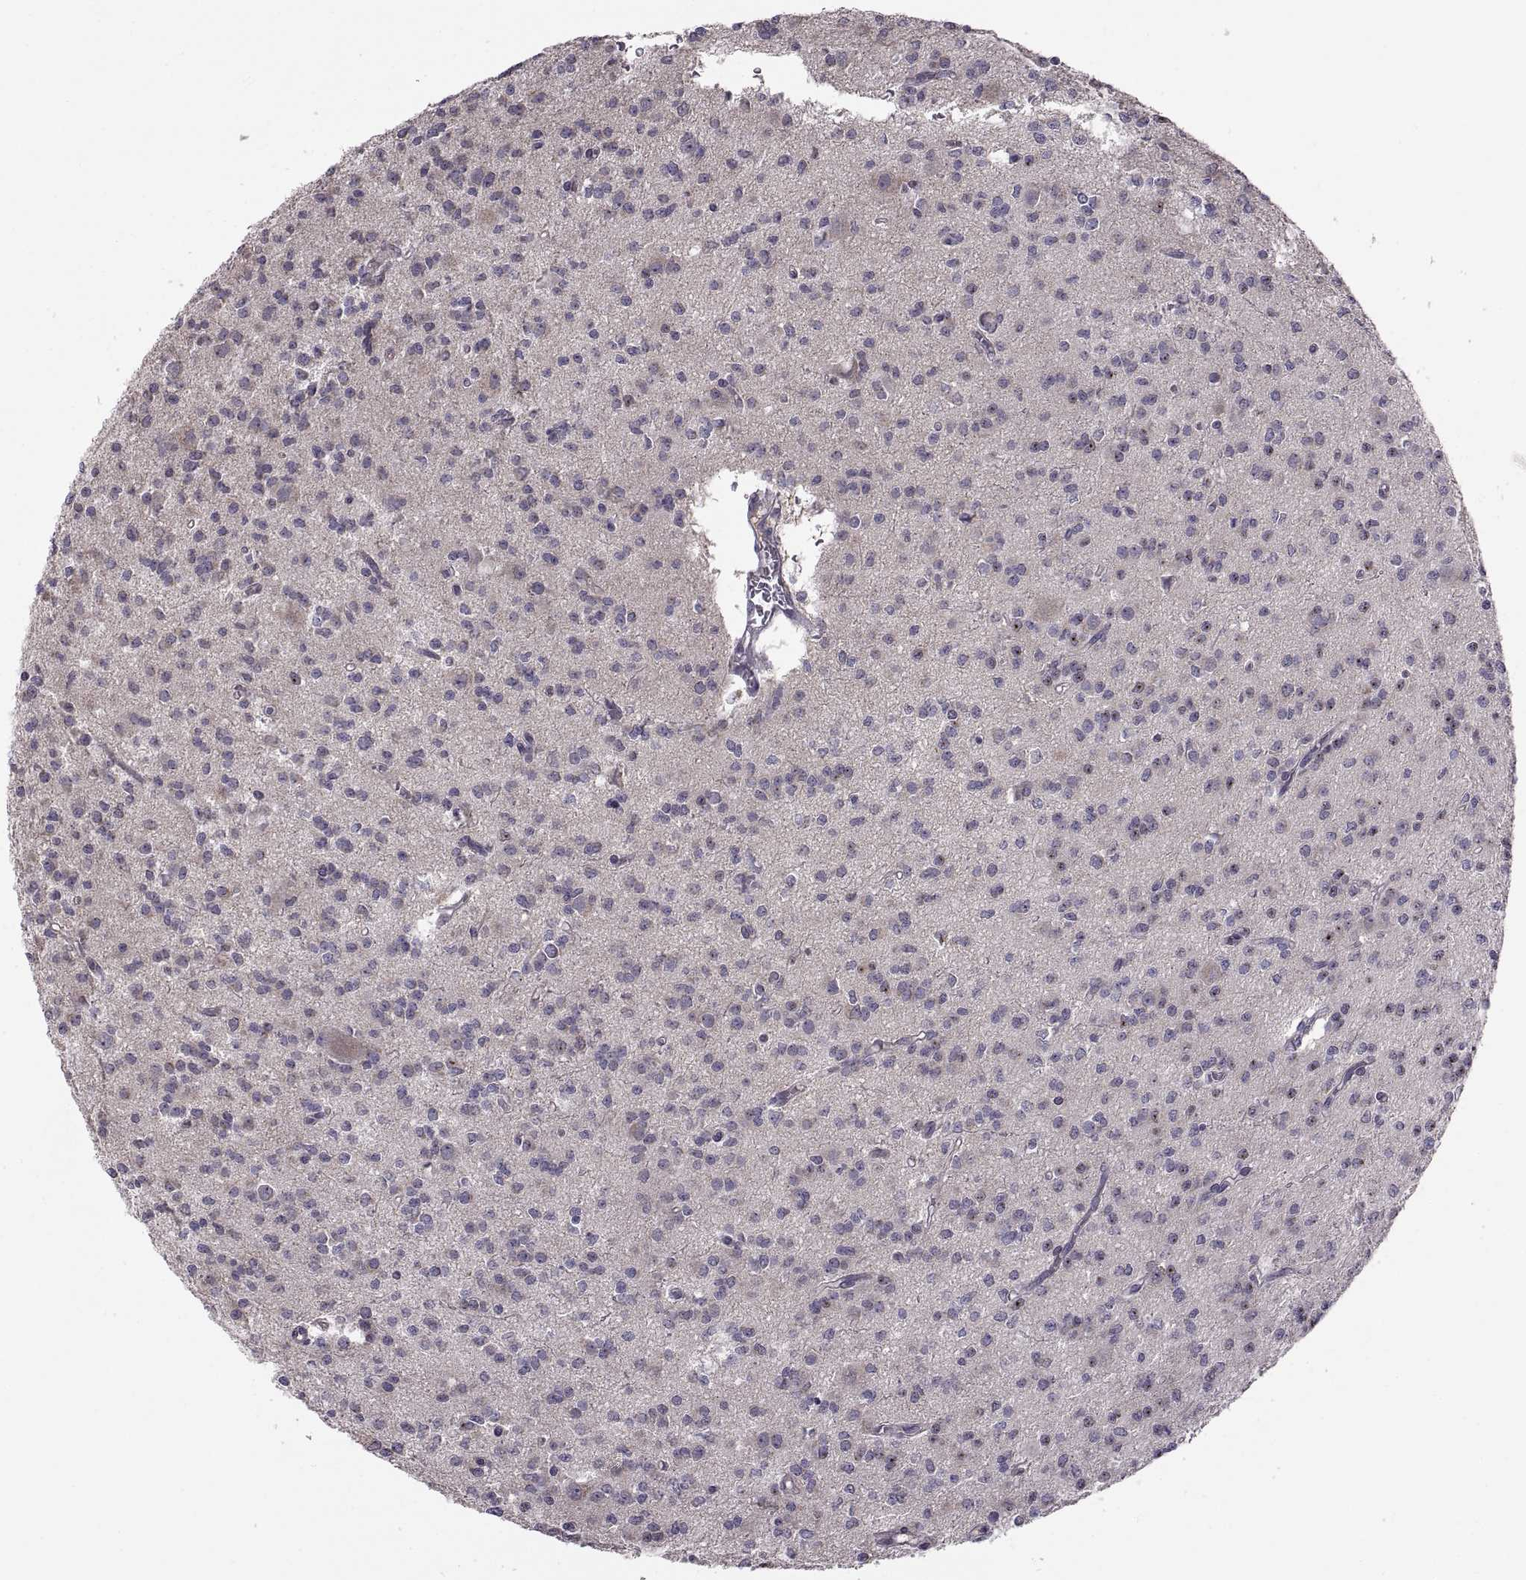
{"staining": {"intensity": "negative", "quantity": "none", "location": "none"}, "tissue": "glioma", "cell_type": "Tumor cells", "image_type": "cancer", "snomed": [{"axis": "morphology", "description": "Glioma, malignant, Low grade"}, {"axis": "topography", "description": "Brain"}], "caption": "This is a micrograph of IHC staining of glioma, which shows no staining in tumor cells.", "gene": "ACSBG2", "patient": {"sex": "male", "age": 27}}